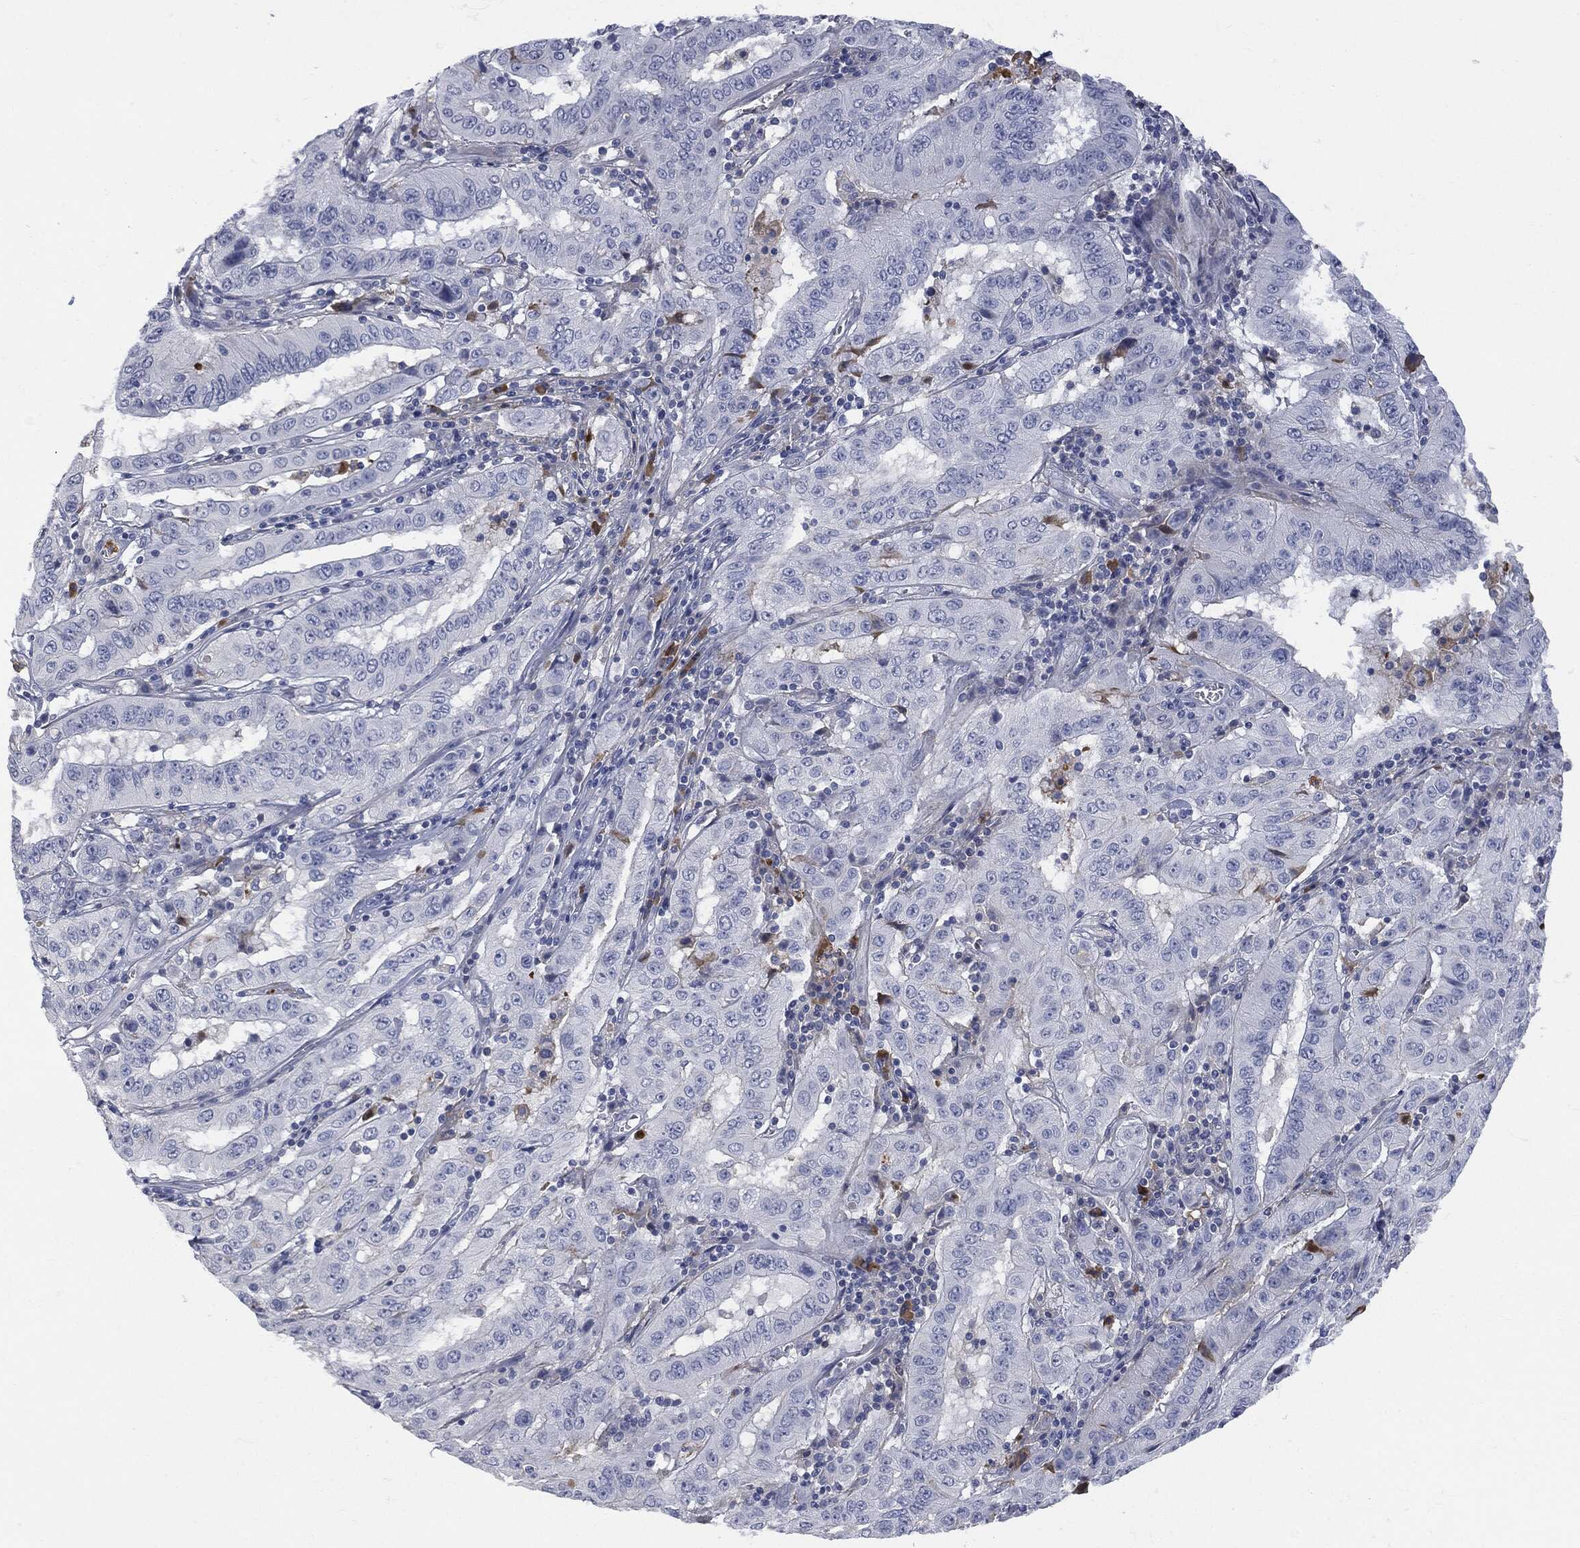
{"staining": {"intensity": "negative", "quantity": "none", "location": "none"}, "tissue": "pancreatic cancer", "cell_type": "Tumor cells", "image_type": "cancer", "snomed": [{"axis": "morphology", "description": "Adenocarcinoma, NOS"}, {"axis": "topography", "description": "Pancreas"}], "caption": "A histopathology image of pancreatic adenocarcinoma stained for a protein reveals no brown staining in tumor cells. (Immunohistochemistry (ihc), brightfield microscopy, high magnification).", "gene": "BTK", "patient": {"sex": "male", "age": 63}}